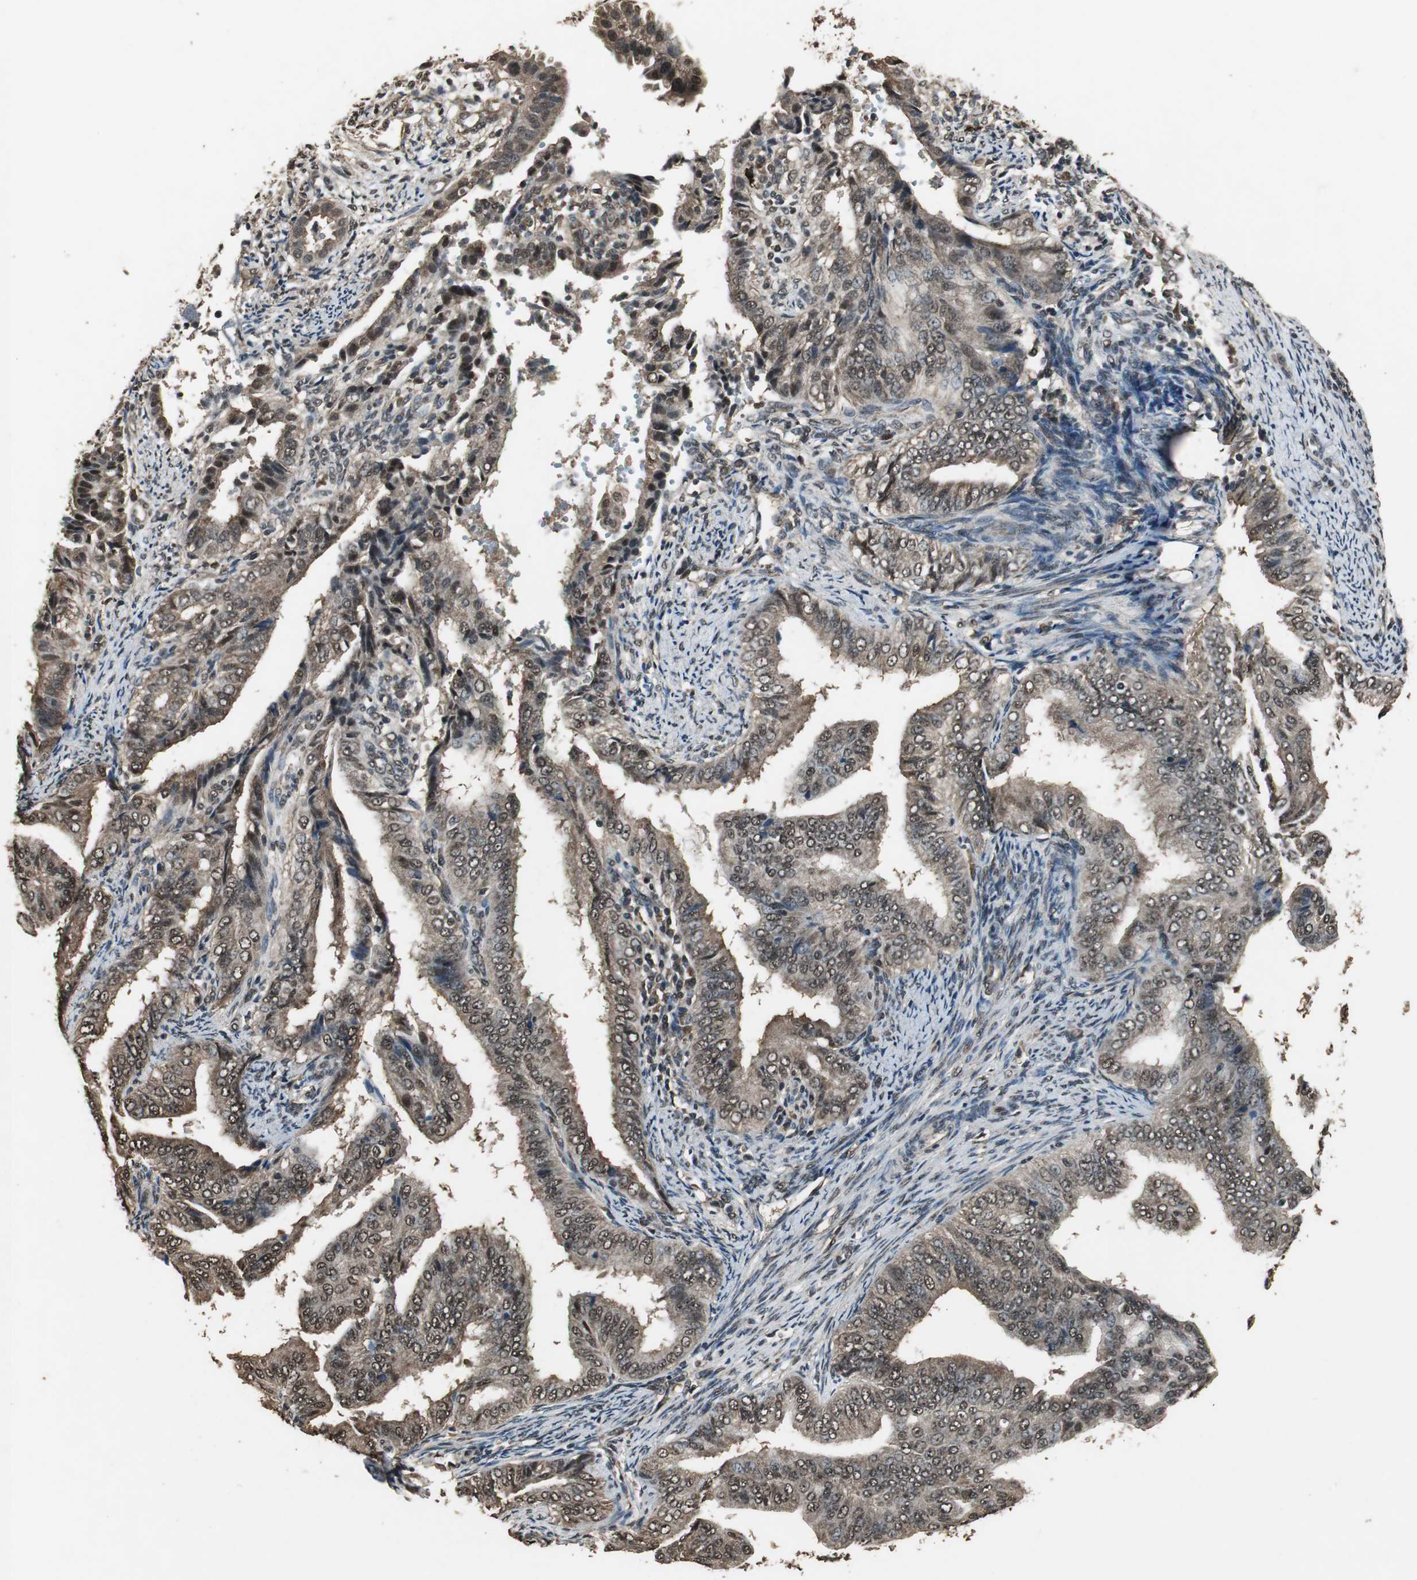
{"staining": {"intensity": "moderate", "quantity": ">75%", "location": "cytoplasmic/membranous,nuclear"}, "tissue": "endometrial cancer", "cell_type": "Tumor cells", "image_type": "cancer", "snomed": [{"axis": "morphology", "description": "Adenocarcinoma, NOS"}, {"axis": "topography", "description": "Endometrium"}], "caption": "Immunohistochemical staining of endometrial cancer displays medium levels of moderate cytoplasmic/membranous and nuclear positivity in approximately >75% of tumor cells.", "gene": "PPP1R13B", "patient": {"sex": "female", "age": 58}}